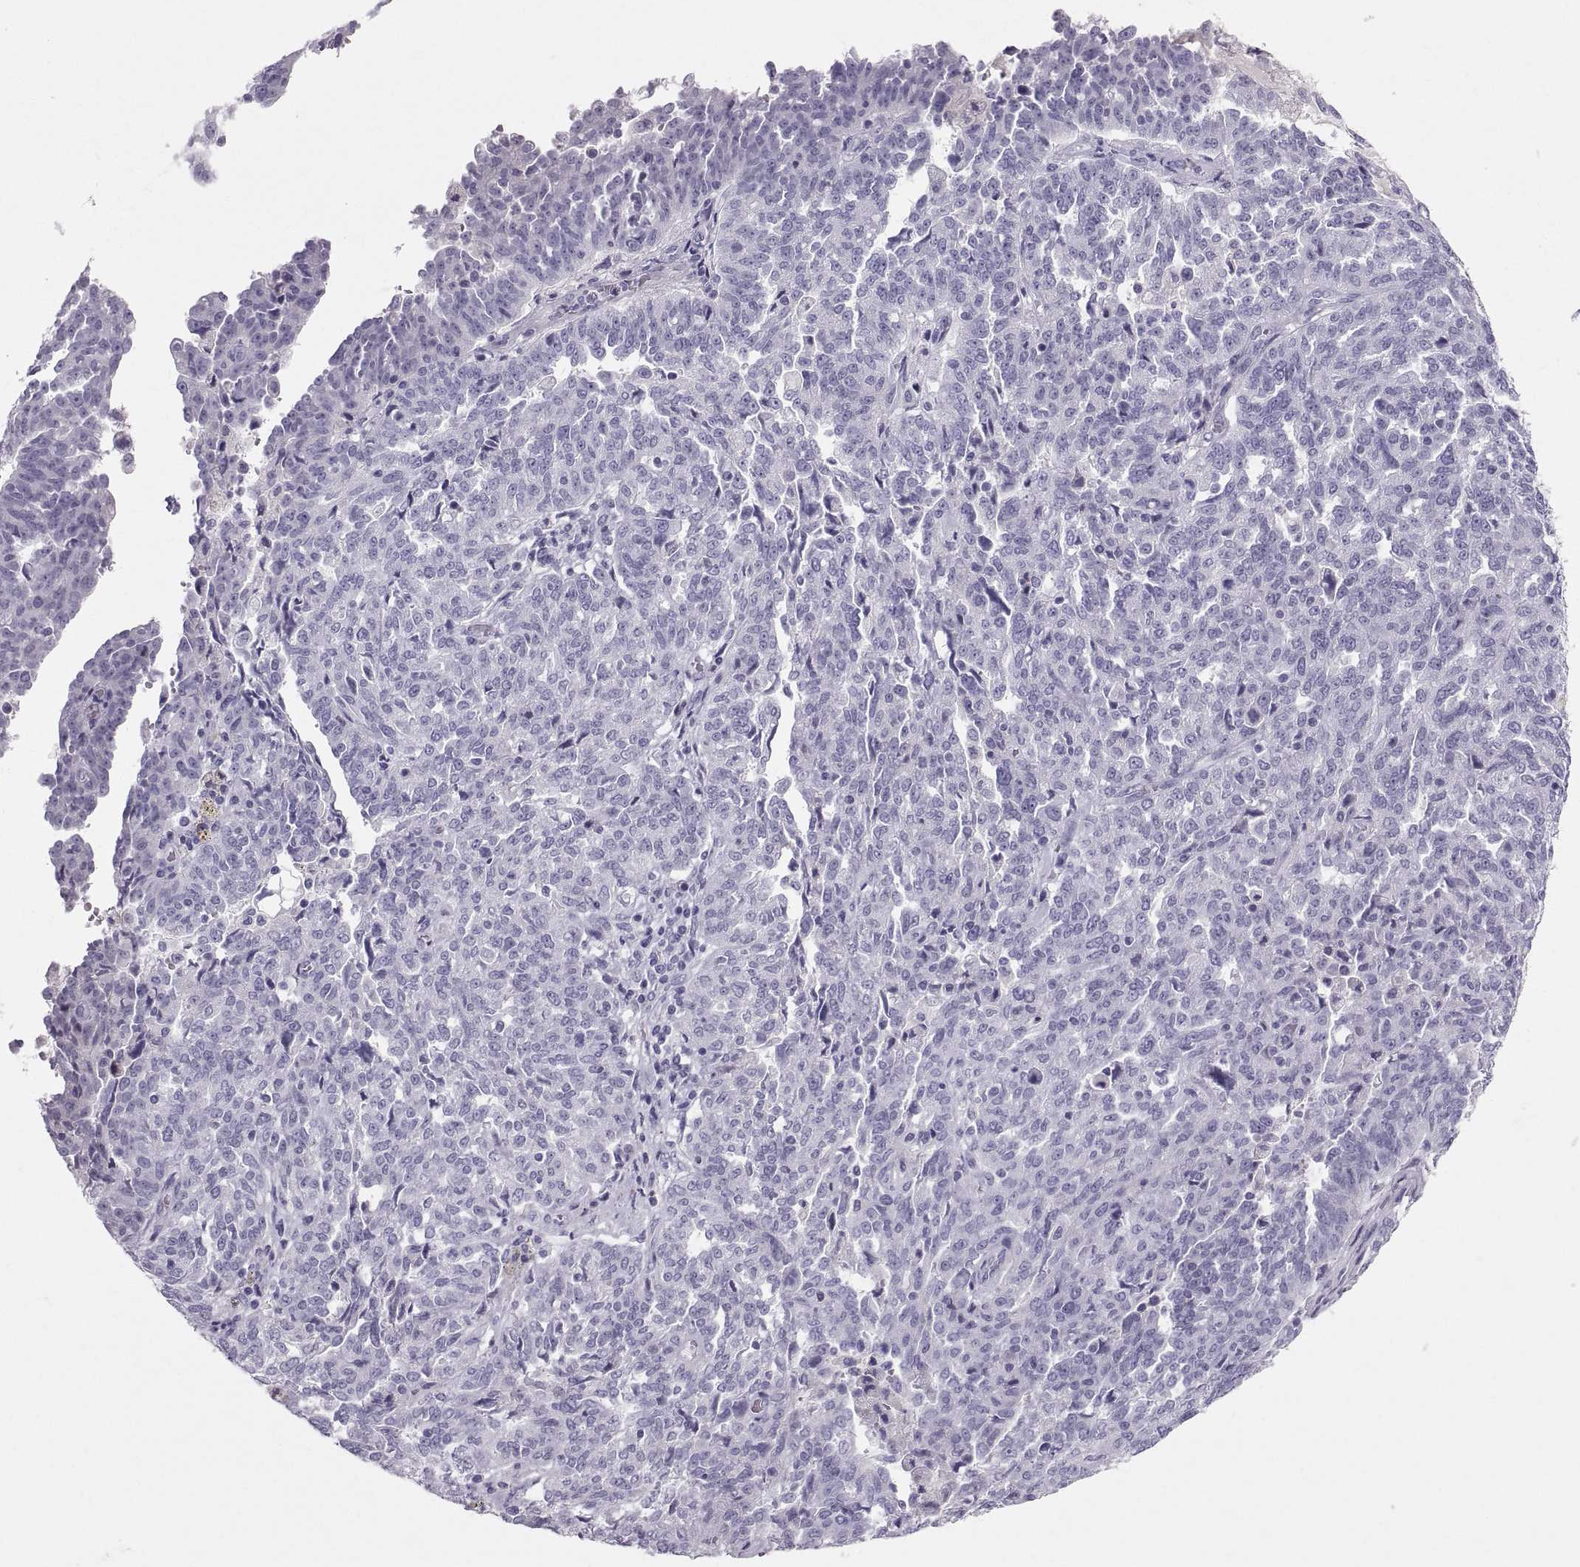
{"staining": {"intensity": "negative", "quantity": "none", "location": "none"}, "tissue": "ovarian cancer", "cell_type": "Tumor cells", "image_type": "cancer", "snomed": [{"axis": "morphology", "description": "Cystadenocarcinoma, serous, NOS"}, {"axis": "topography", "description": "Ovary"}], "caption": "Ovarian cancer (serous cystadenocarcinoma) was stained to show a protein in brown. There is no significant expression in tumor cells.", "gene": "SLC22A6", "patient": {"sex": "female", "age": 67}}